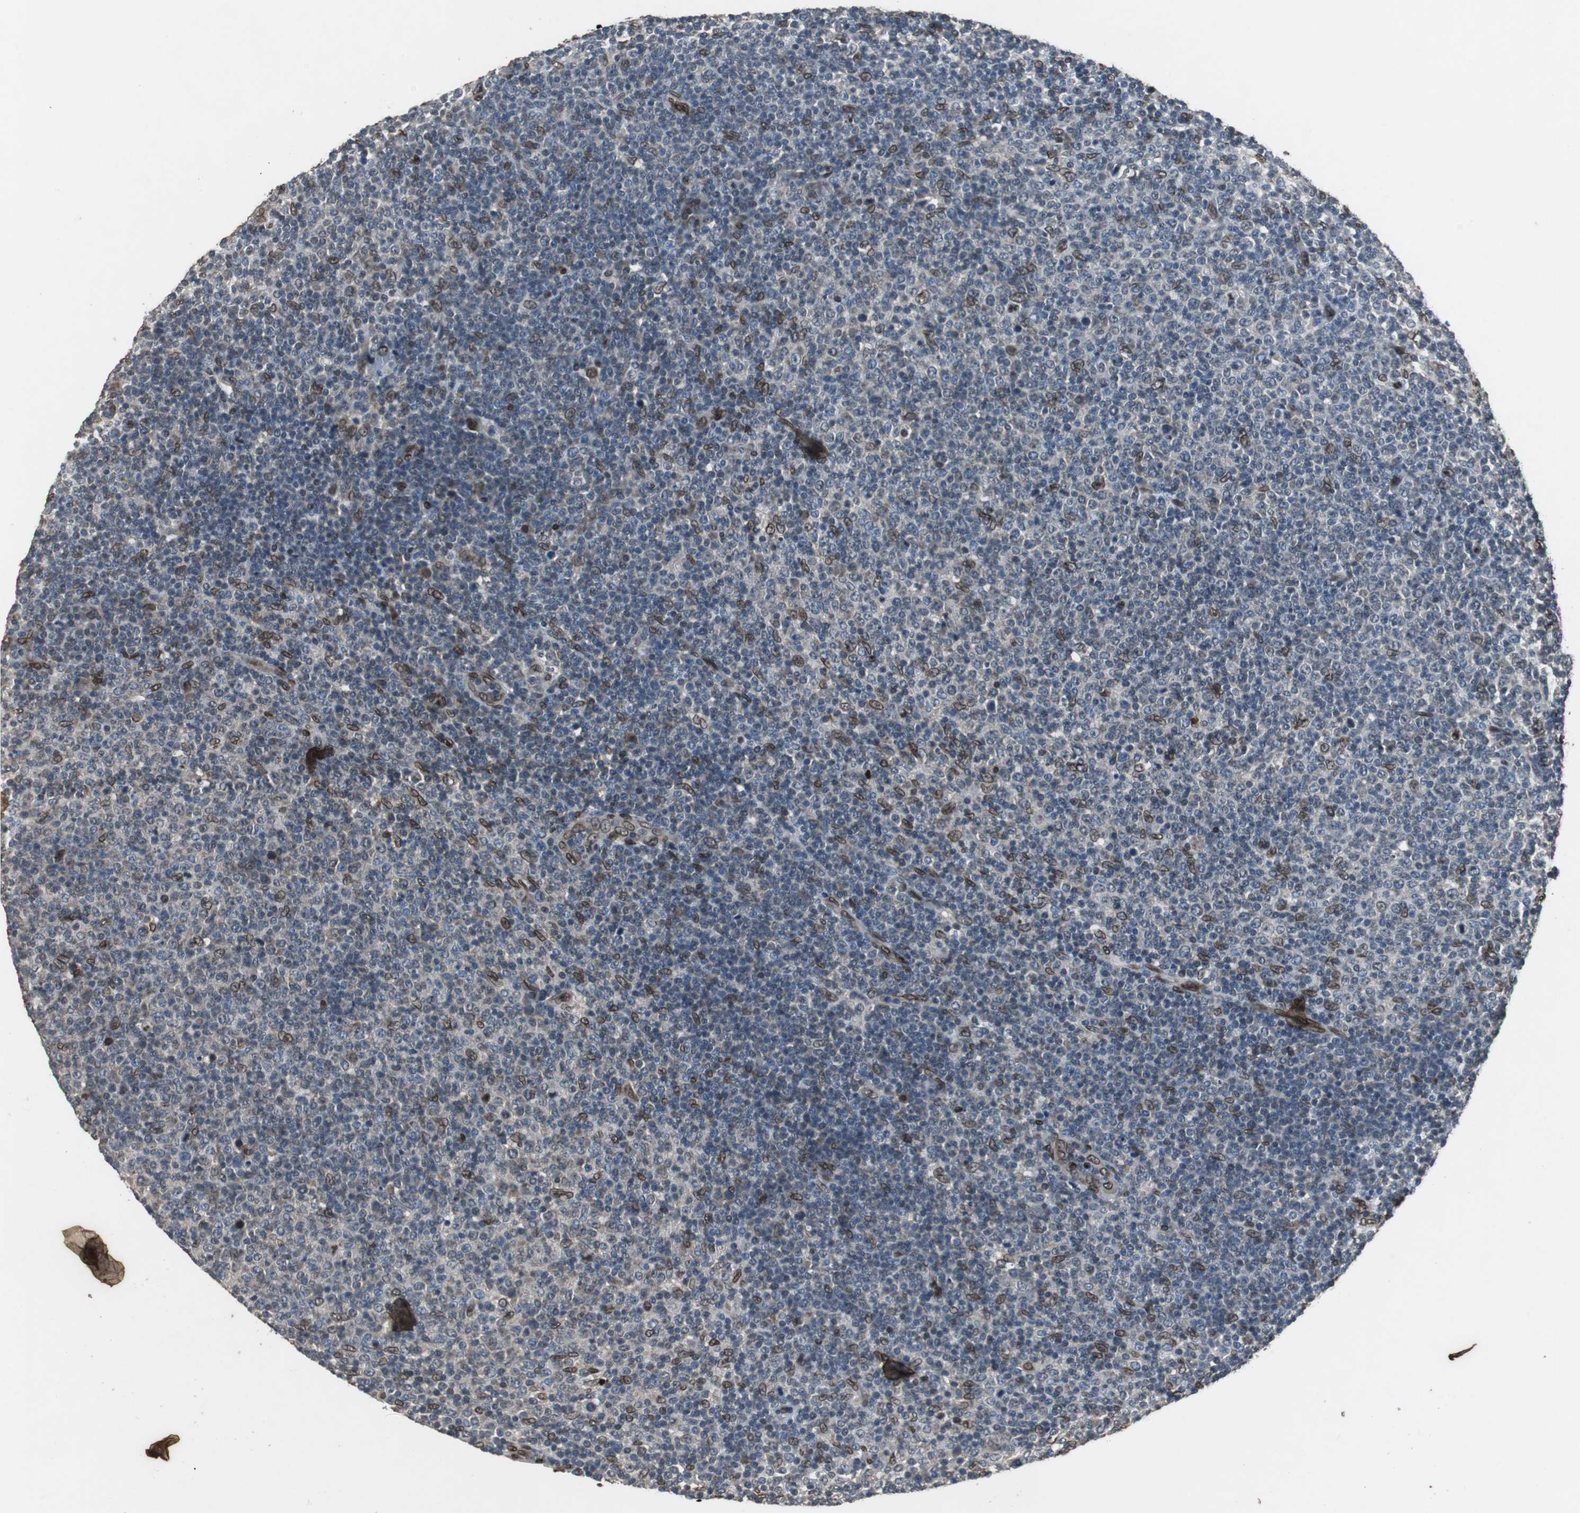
{"staining": {"intensity": "strong", "quantity": "25%-75%", "location": "cytoplasmic/membranous,nuclear"}, "tissue": "lymphoma", "cell_type": "Tumor cells", "image_type": "cancer", "snomed": [{"axis": "morphology", "description": "Malignant lymphoma, non-Hodgkin's type, Low grade"}, {"axis": "topography", "description": "Lymph node"}], "caption": "Human malignant lymphoma, non-Hodgkin's type (low-grade) stained for a protein (brown) demonstrates strong cytoplasmic/membranous and nuclear positive staining in about 25%-75% of tumor cells.", "gene": "LMNA", "patient": {"sex": "male", "age": 70}}